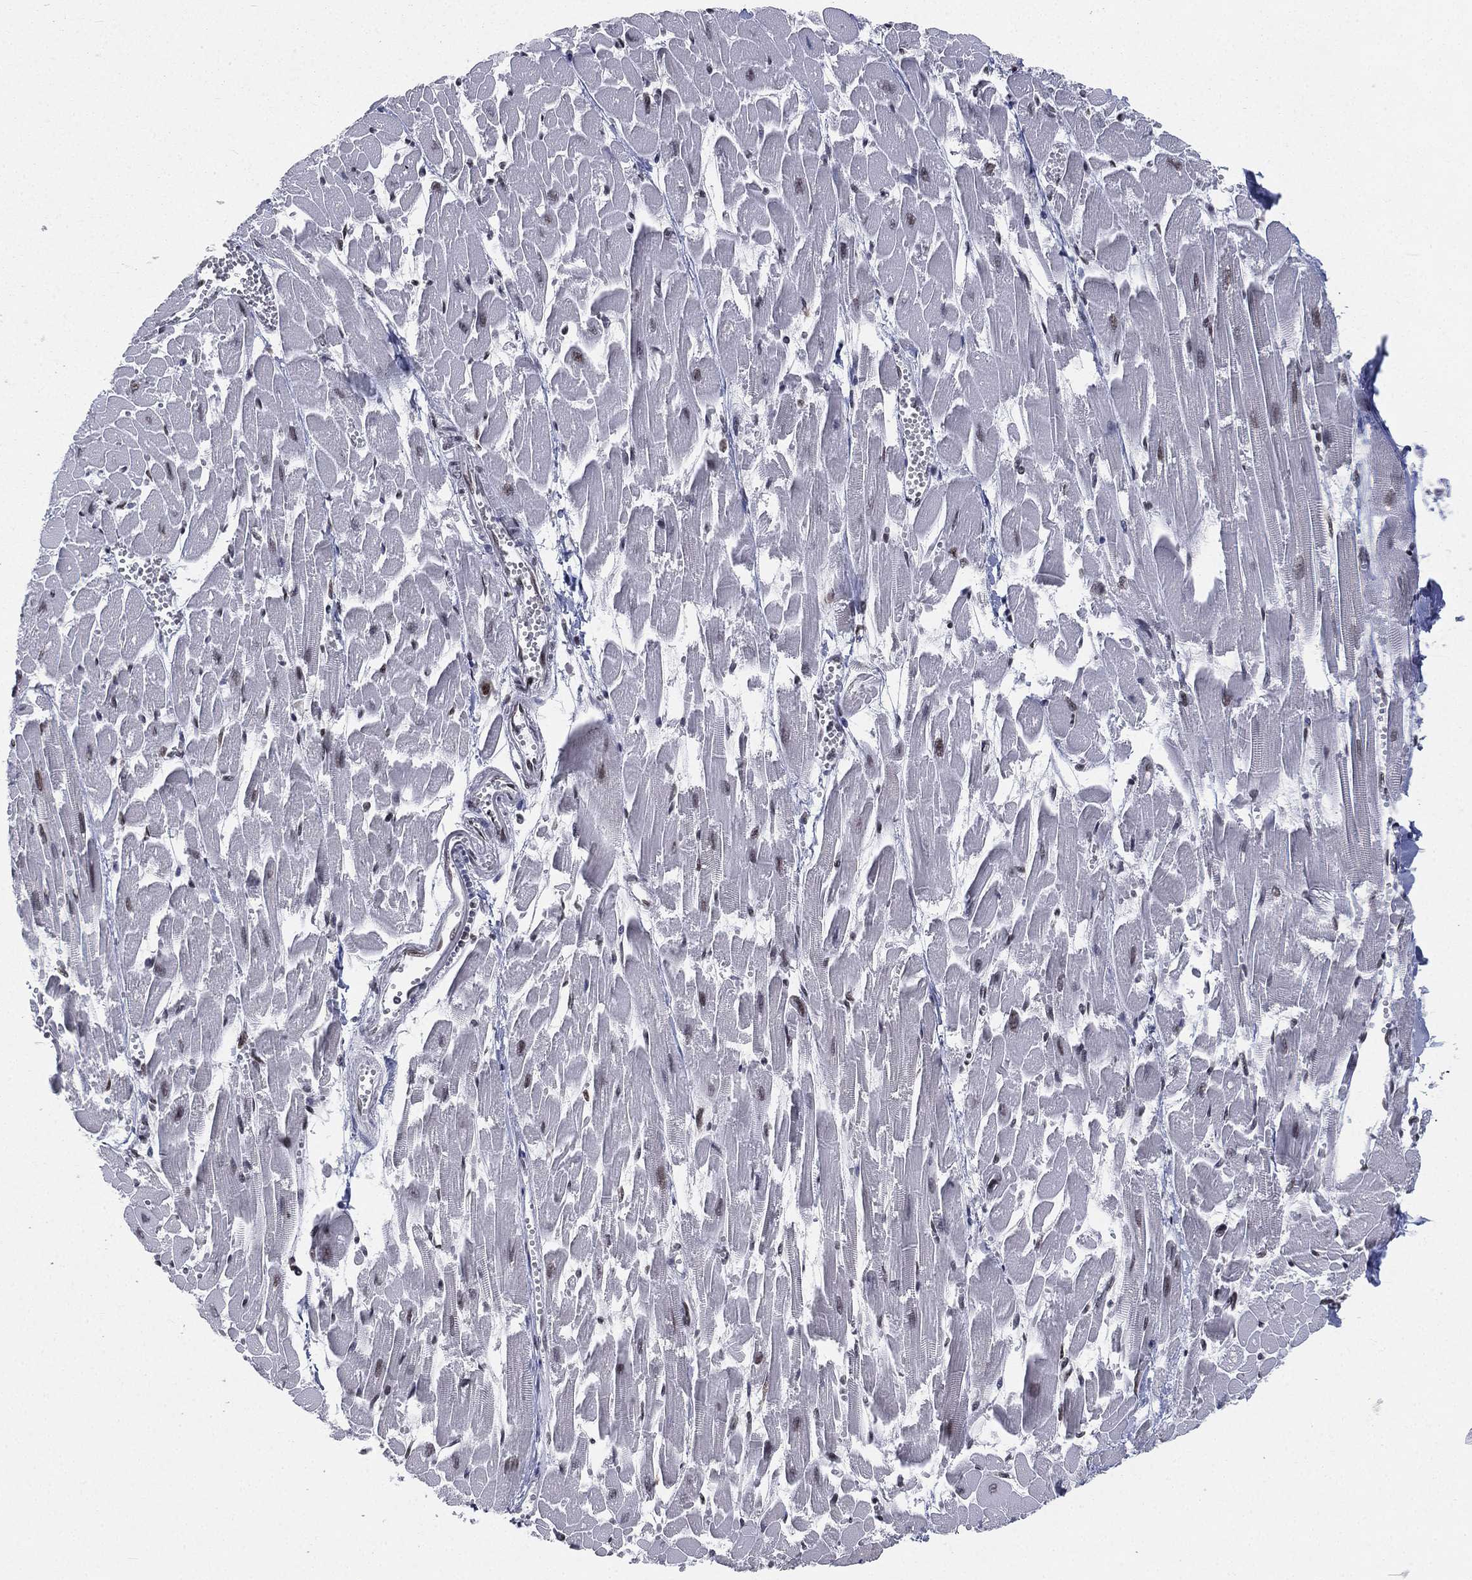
{"staining": {"intensity": "strong", "quantity": "<25%", "location": "nuclear"}, "tissue": "heart muscle", "cell_type": "Cardiomyocytes", "image_type": "normal", "snomed": [{"axis": "morphology", "description": "Normal tissue, NOS"}, {"axis": "topography", "description": "Heart"}], "caption": "The photomicrograph displays staining of normal heart muscle, revealing strong nuclear protein expression (brown color) within cardiomyocytes. The staining was performed using DAB (3,3'-diaminobenzidine), with brown indicating positive protein expression. Nuclei are stained blue with hematoxylin.", "gene": "FUBP3", "patient": {"sex": "female", "age": 52}}